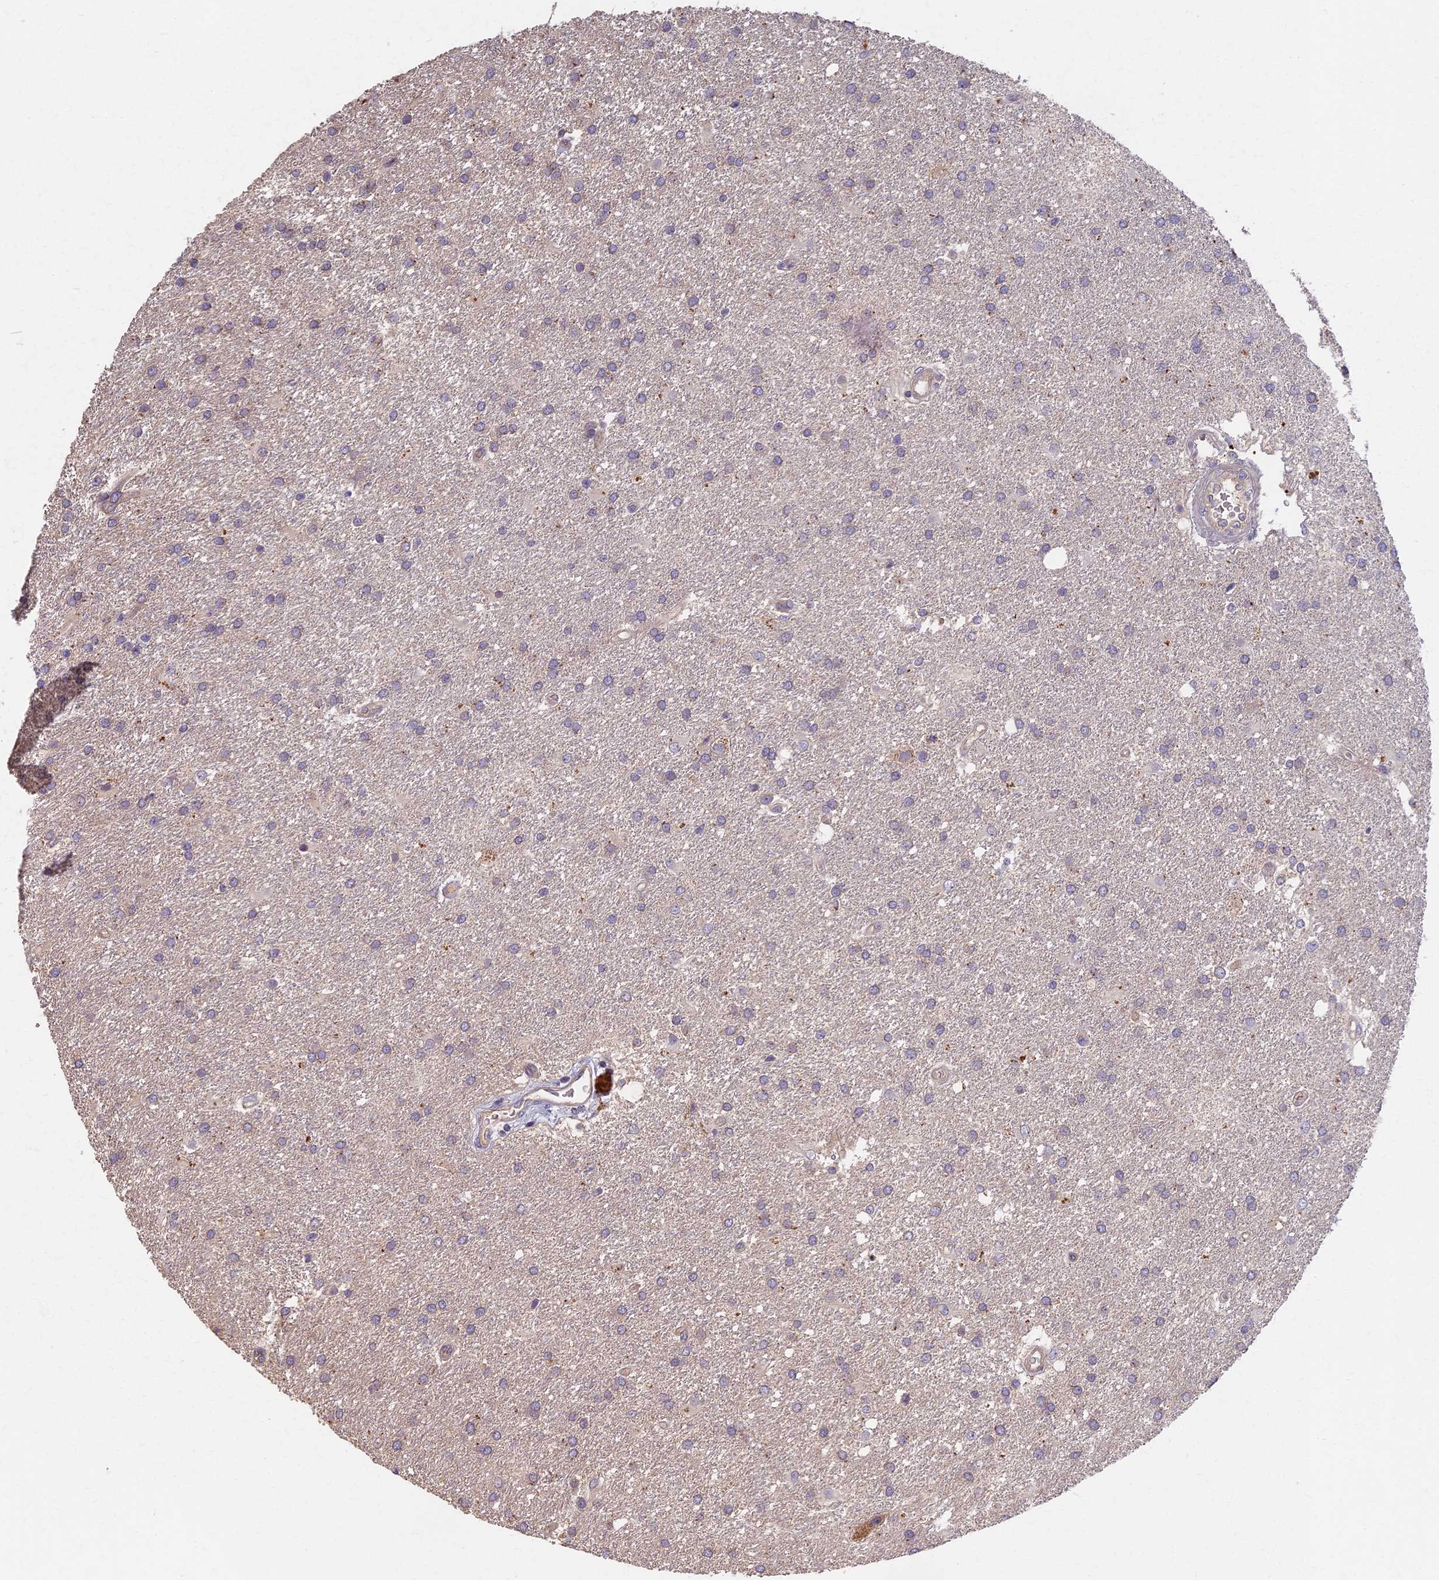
{"staining": {"intensity": "negative", "quantity": "none", "location": "none"}, "tissue": "glioma", "cell_type": "Tumor cells", "image_type": "cancer", "snomed": [{"axis": "morphology", "description": "Glioma, malignant, Low grade"}, {"axis": "topography", "description": "Brain"}], "caption": "High magnification brightfield microscopy of low-grade glioma (malignant) stained with DAB (3,3'-diaminobenzidine) (brown) and counterstained with hematoxylin (blue): tumor cells show no significant expression.", "gene": "AP4E1", "patient": {"sex": "male", "age": 66}}